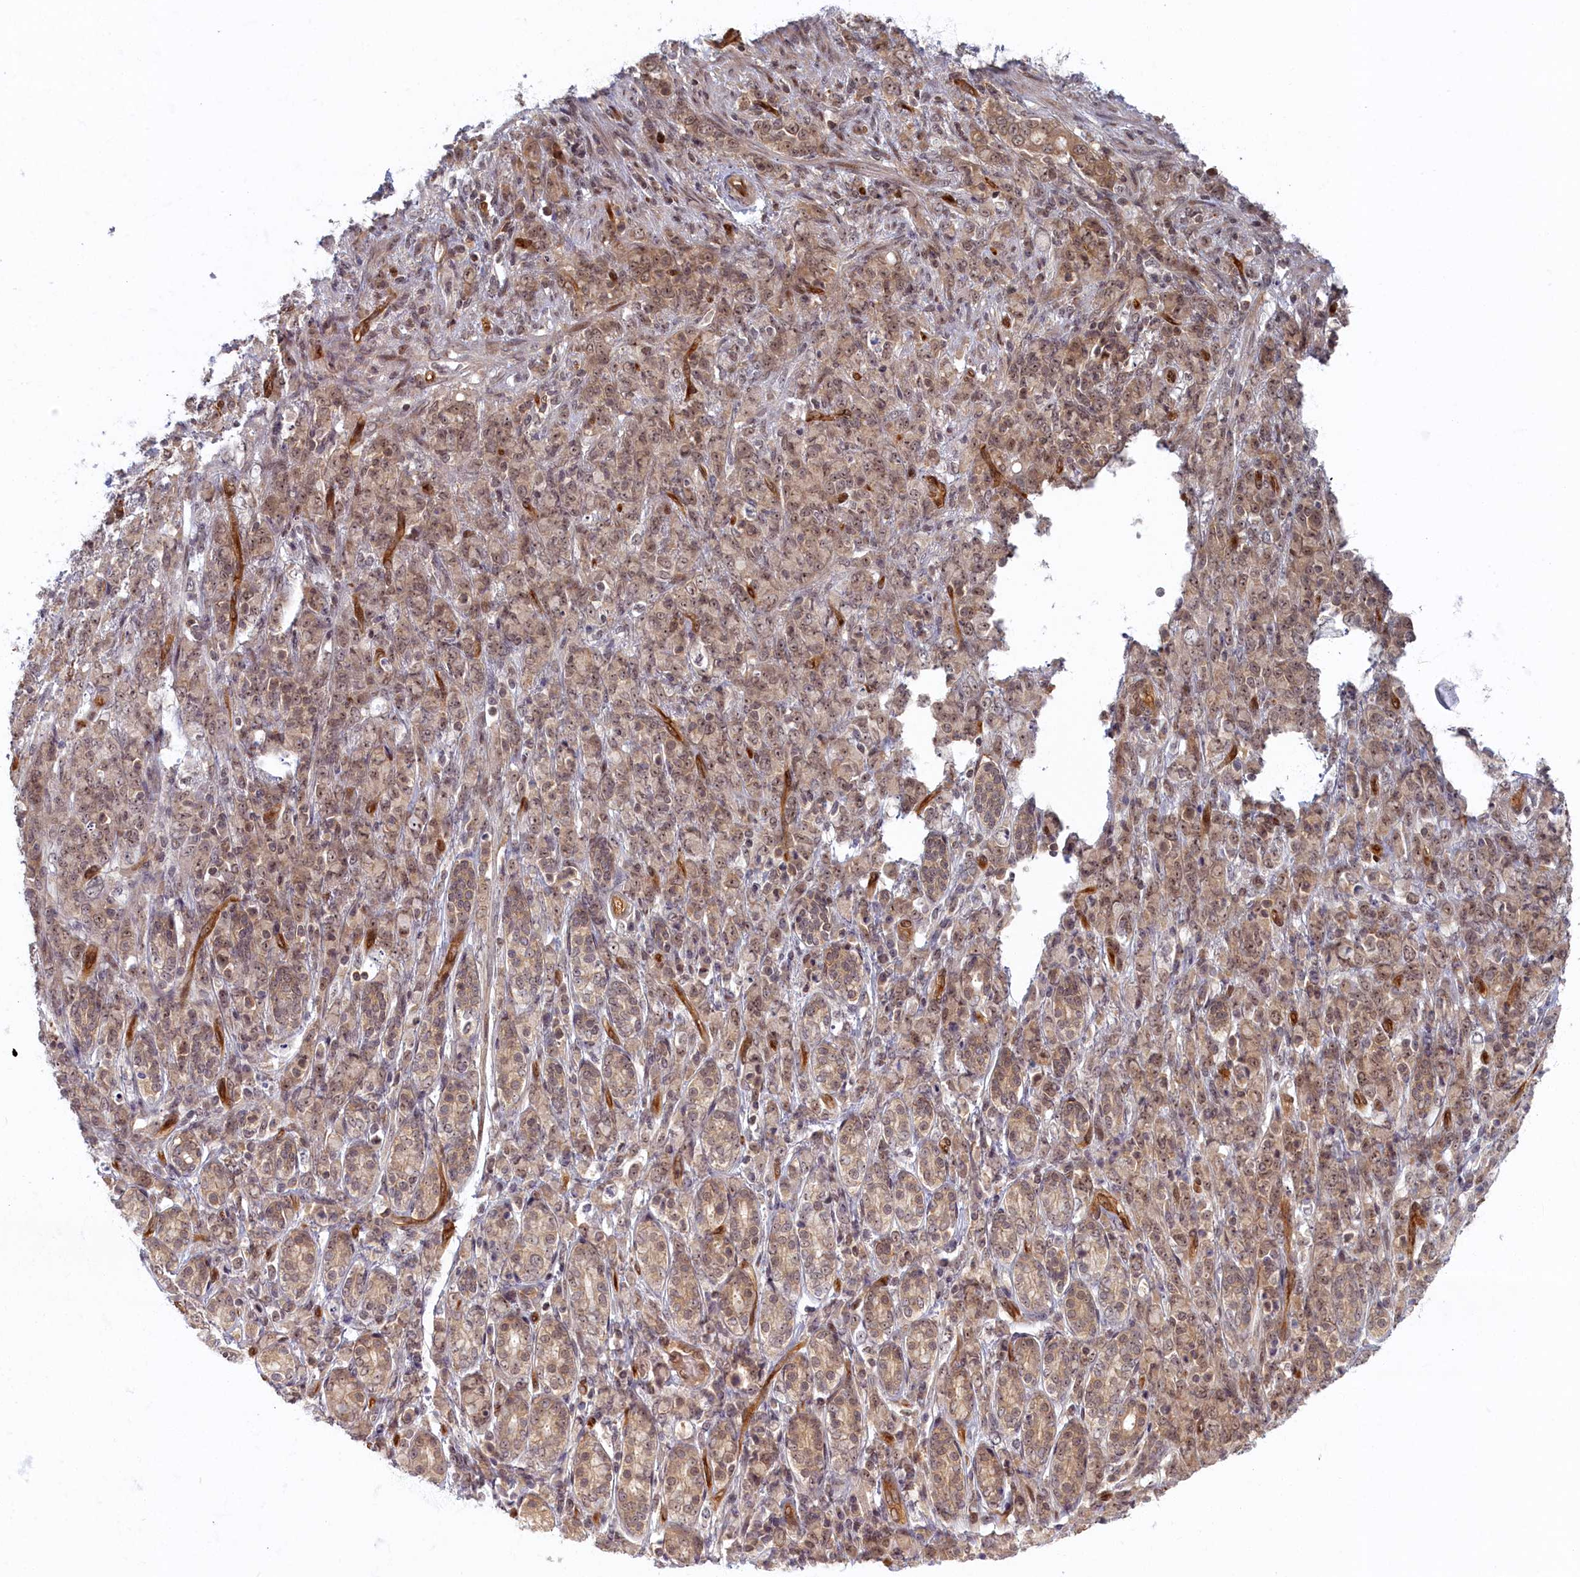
{"staining": {"intensity": "weak", "quantity": ">75%", "location": "cytoplasmic/membranous,nuclear"}, "tissue": "stomach cancer", "cell_type": "Tumor cells", "image_type": "cancer", "snomed": [{"axis": "morphology", "description": "Adenocarcinoma, NOS"}, {"axis": "topography", "description": "Stomach"}], "caption": "This image shows stomach adenocarcinoma stained with immunohistochemistry to label a protein in brown. The cytoplasmic/membranous and nuclear of tumor cells show weak positivity for the protein. Nuclei are counter-stained blue.", "gene": "SNRK", "patient": {"sex": "female", "age": 79}}